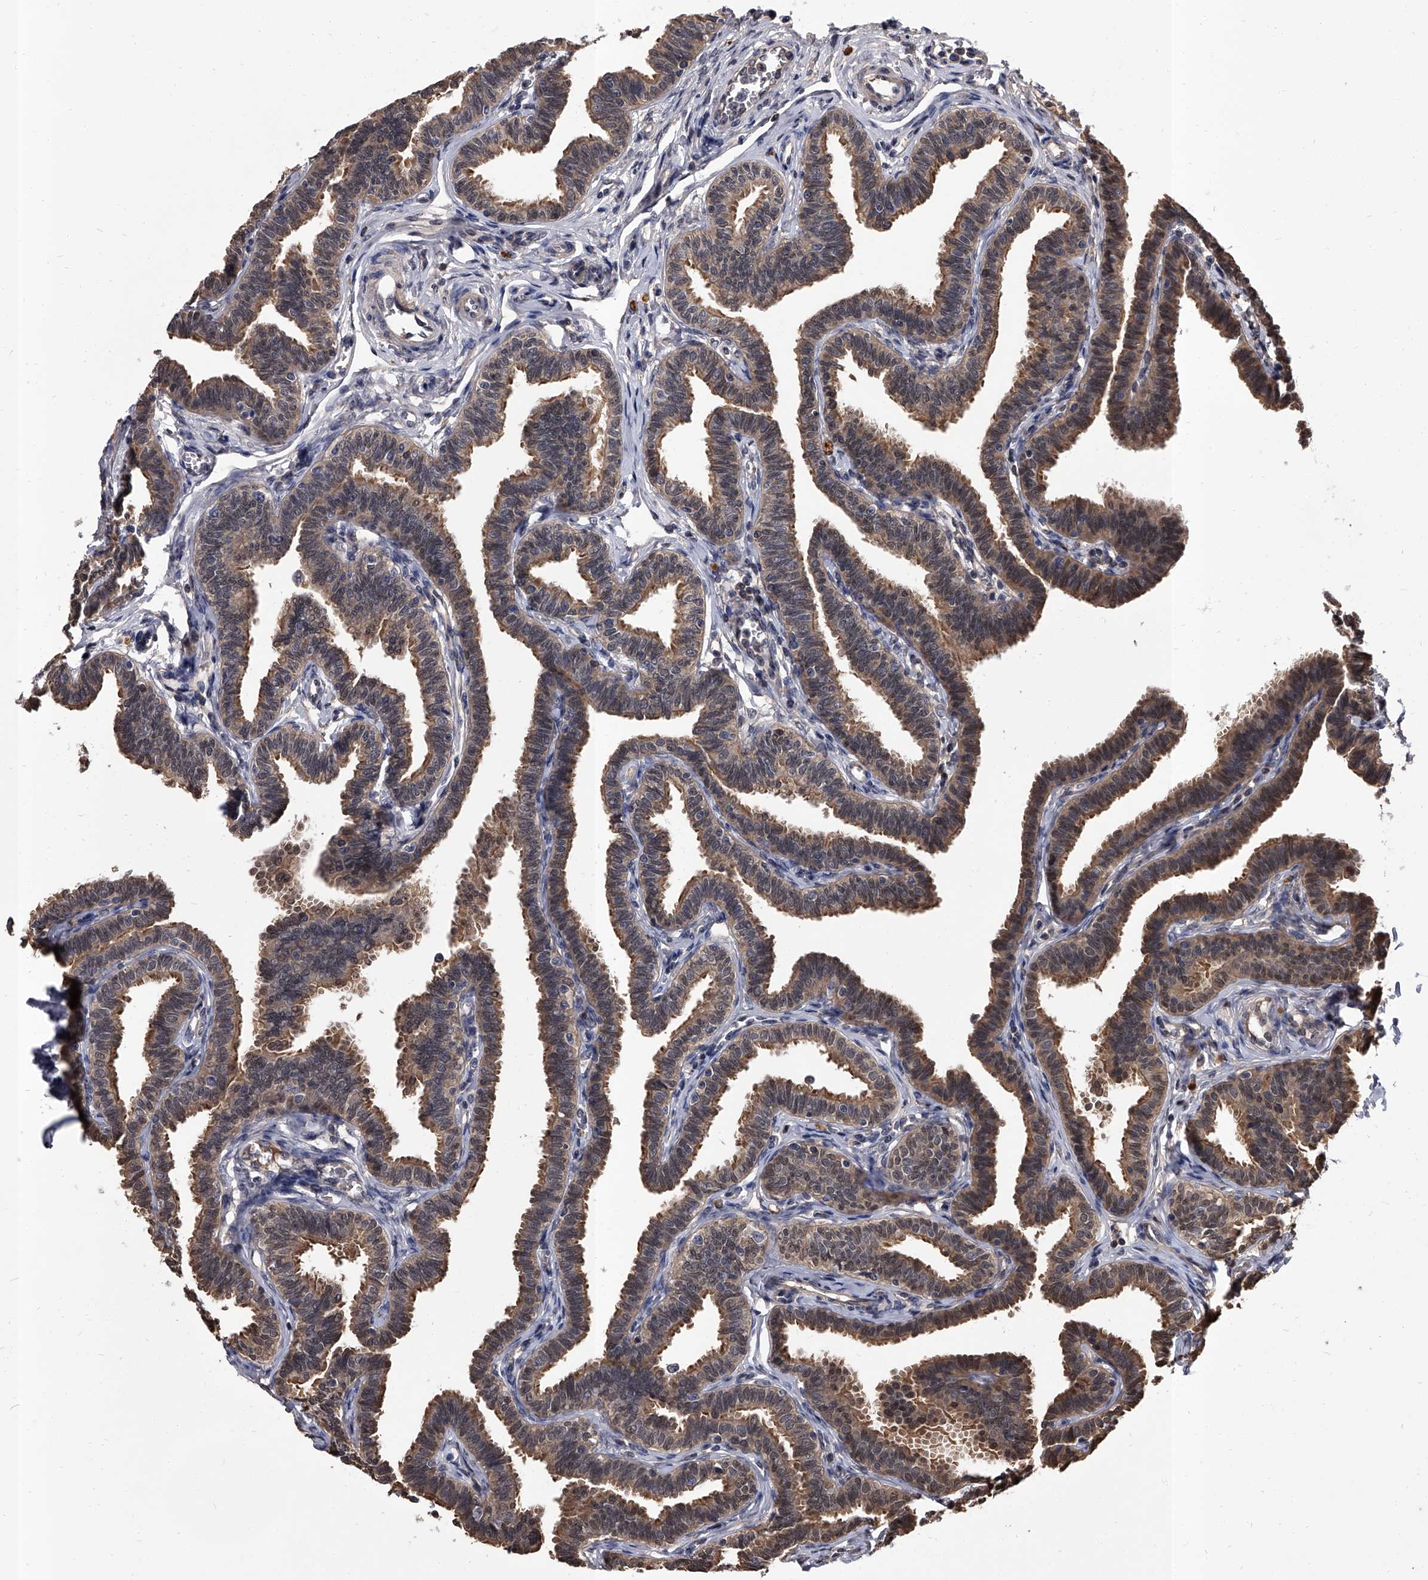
{"staining": {"intensity": "moderate", "quantity": "25%-75%", "location": "cytoplasmic/membranous,nuclear"}, "tissue": "fallopian tube", "cell_type": "Glandular cells", "image_type": "normal", "snomed": [{"axis": "morphology", "description": "Normal tissue, NOS"}, {"axis": "topography", "description": "Fallopian tube"}, {"axis": "topography", "description": "Ovary"}], "caption": "High-magnification brightfield microscopy of unremarkable fallopian tube stained with DAB (brown) and counterstained with hematoxylin (blue). glandular cells exhibit moderate cytoplasmic/membranous,nuclear staining is identified in about25%-75% of cells. The staining was performed using DAB, with brown indicating positive protein expression. Nuclei are stained blue with hematoxylin.", "gene": "SLC18B1", "patient": {"sex": "female", "age": 23}}